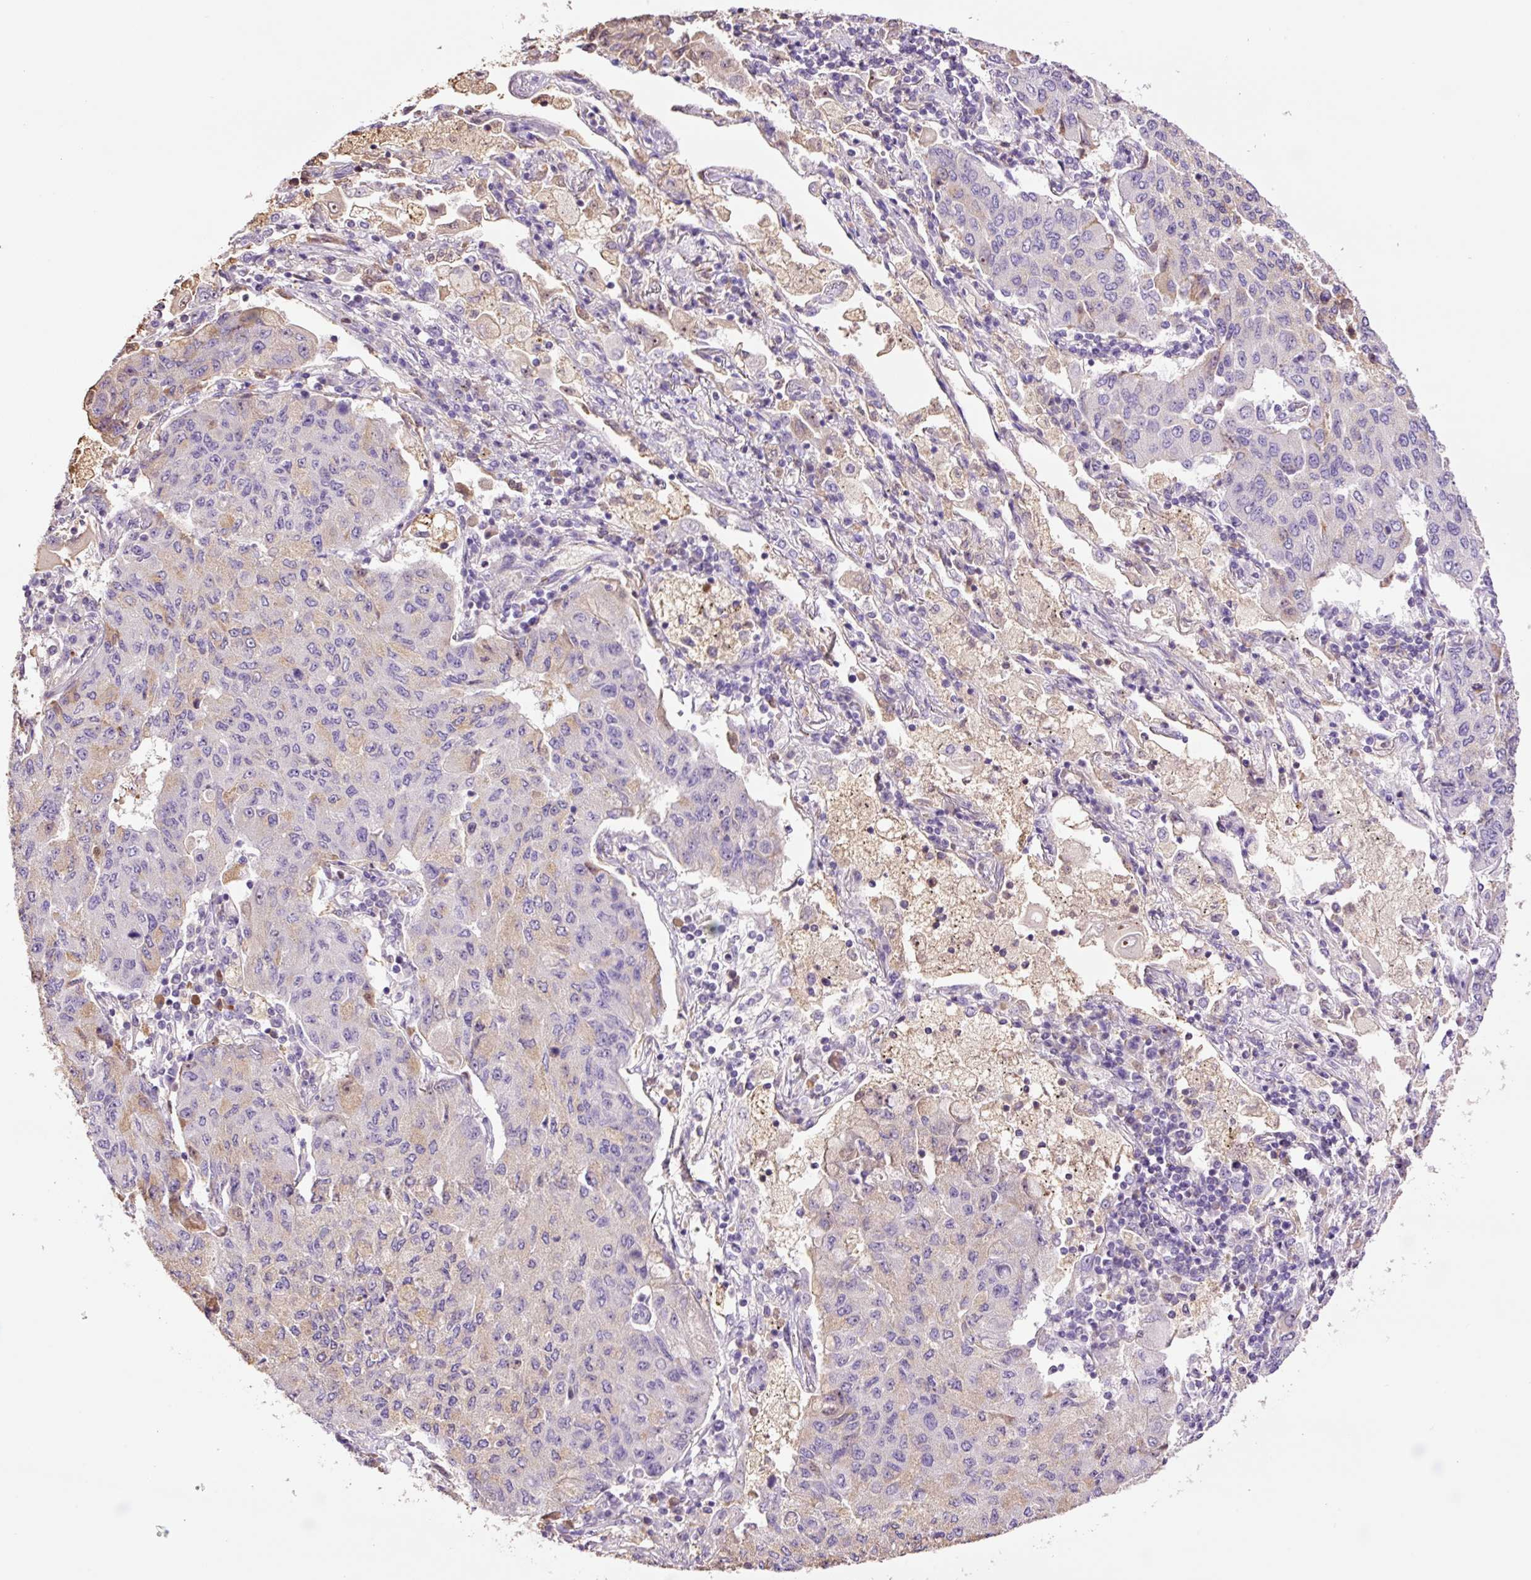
{"staining": {"intensity": "negative", "quantity": "none", "location": "none"}, "tissue": "lung cancer", "cell_type": "Tumor cells", "image_type": "cancer", "snomed": [{"axis": "morphology", "description": "Squamous cell carcinoma, NOS"}, {"axis": "topography", "description": "Lung"}], "caption": "This micrograph is of lung cancer stained with IHC to label a protein in brown with the nuclei are counter-stained blue. There is no expression in tumor cells. The staining is performed using DAB (3,3'-diaminobenzidine) brown chromogen with nuclei counter-stained in using hematoxylin.", "gene": "TMEM235", "patient": {"sex": "male", "age": 74}}